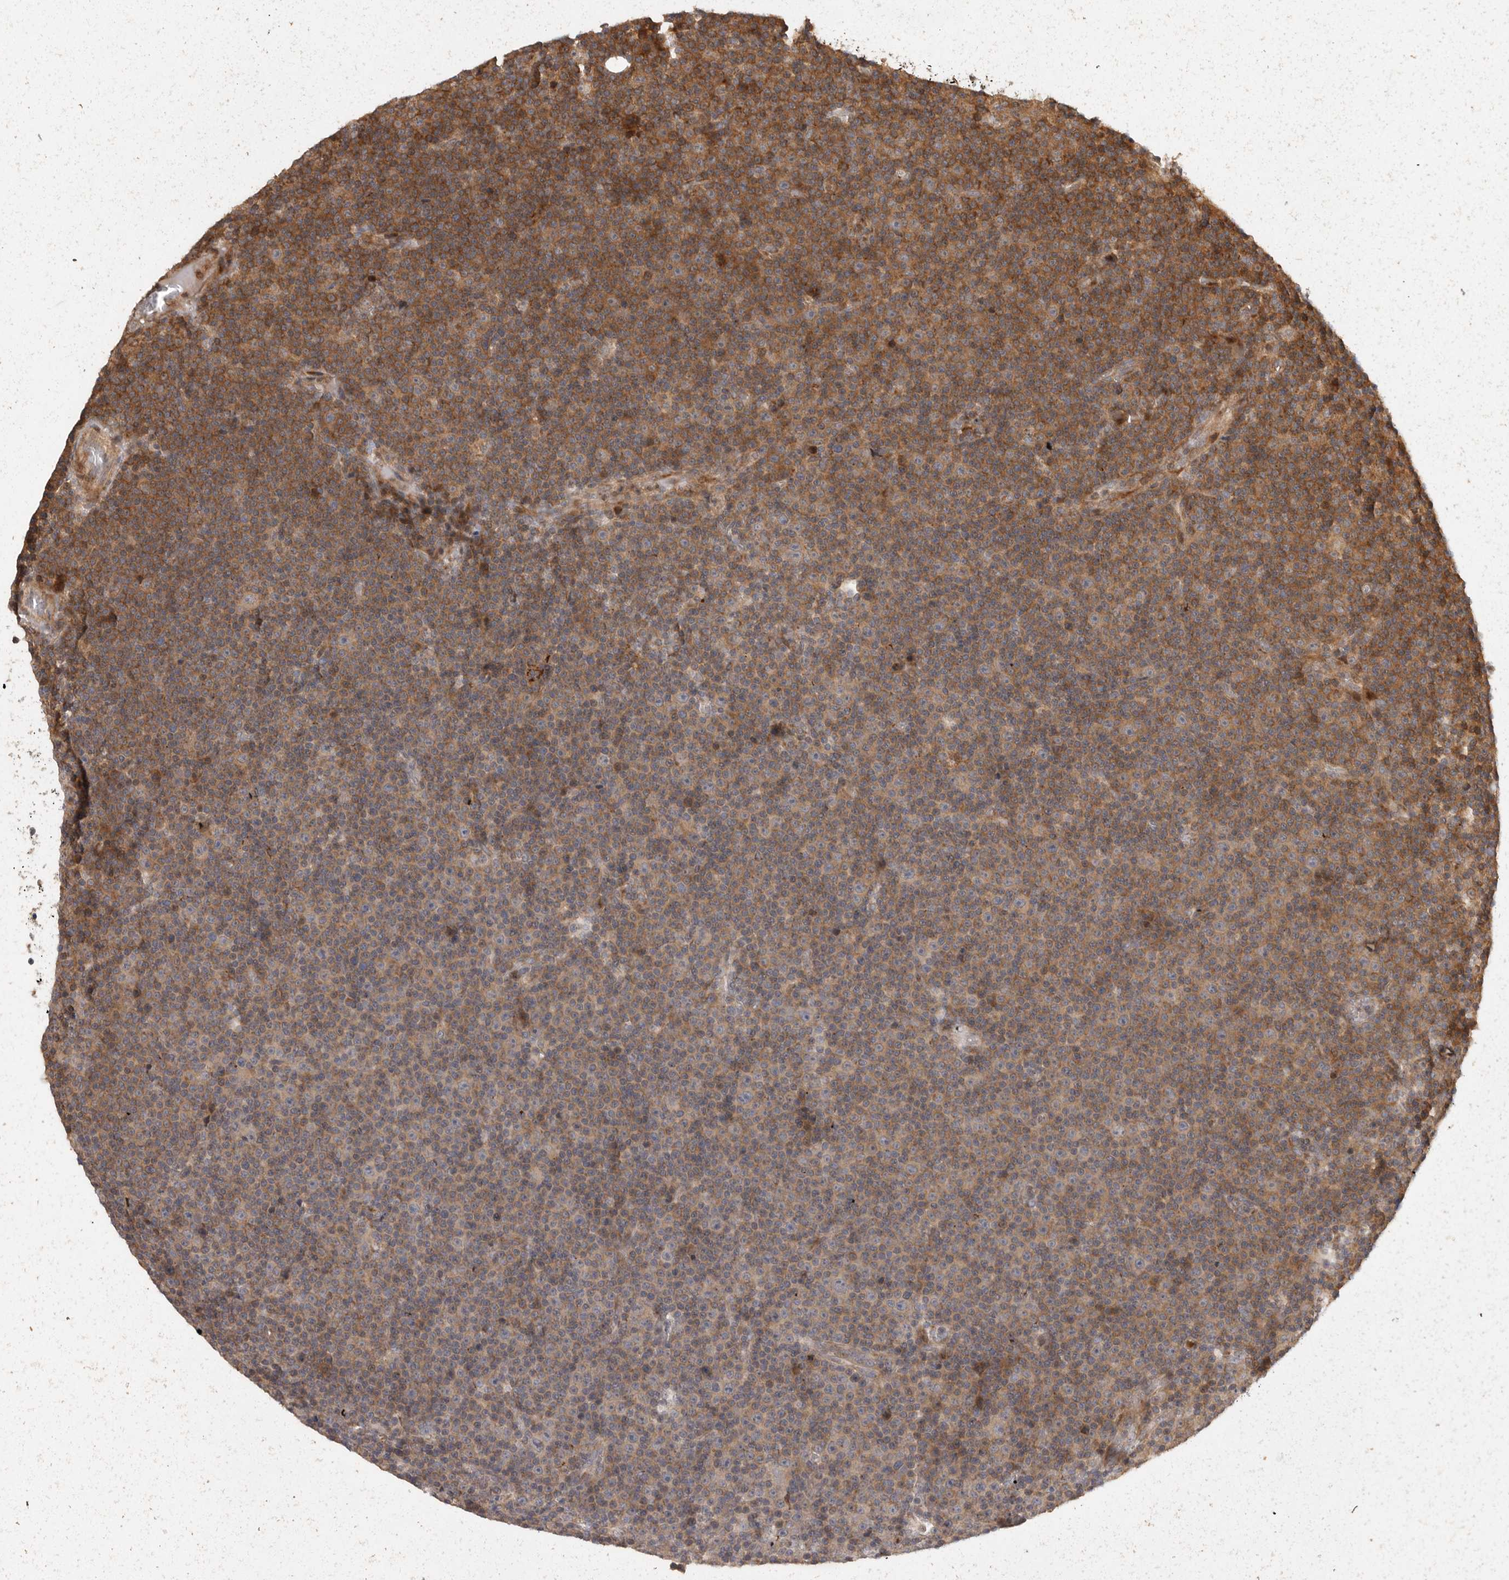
{"staining": {"intensity": "moderate", "quantity": ">75%", "location": "cytoplasmic/membranous"}, "tissue": "lymphoma", "cell_type": "Tumor cells", "image_type": "cancer", "snomed": [{"axis": "morphology", "description": "Malignant lymphoma, non-Hodgkin's type, Low grade"}, {"axis": "topography", "description": "Lymph node"}], "caption": "This micrograph displays immunohistochemistry staining of human low-grade malignant lymphoma, non-Hodgkin's type, with medium moderate cytoplasmic/membranous expression in approximately >75% of tumor cells.", "gene": "SWT1", "patient": {"sex": "female", "age": 67}}